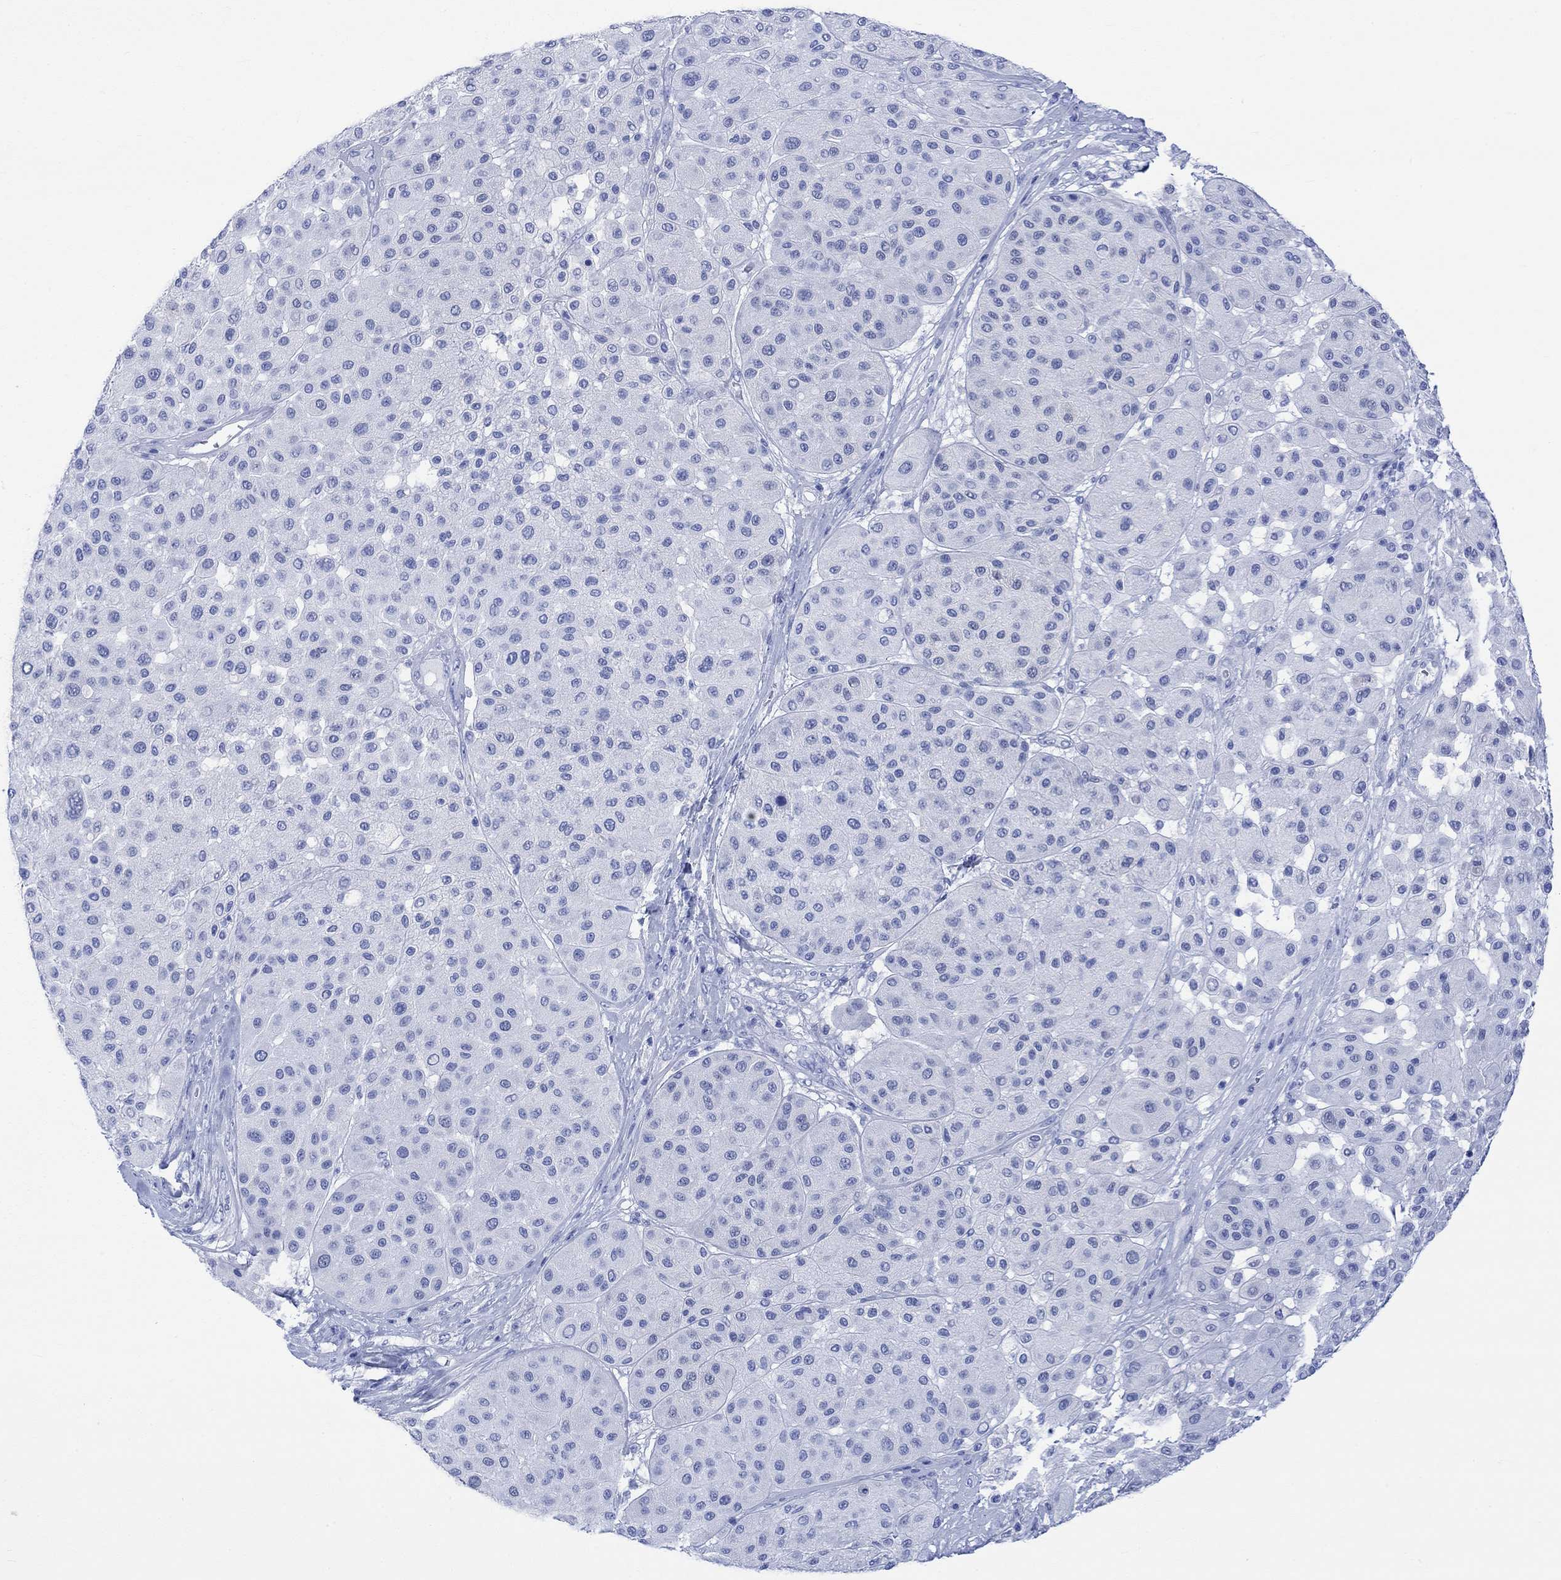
{"staining": {"intensity": "negative", "quantity": "none", "location": "none"}, "tissue": "melanoma", "cell_type": "Tumor cells", "image_type": "cancer", "snomed": [{"axis": "morphology", "description": "Malignant melanoma, Metastatic site"}, {"axis": "topography", "description": "Smooth muscle"}], "caption": "Protein analysis of malignant melanoma (metastatic site) shows no significant expression in tumor cells.", "gene": "CELF4", "patient": {"sex": "male", "age": 41}}